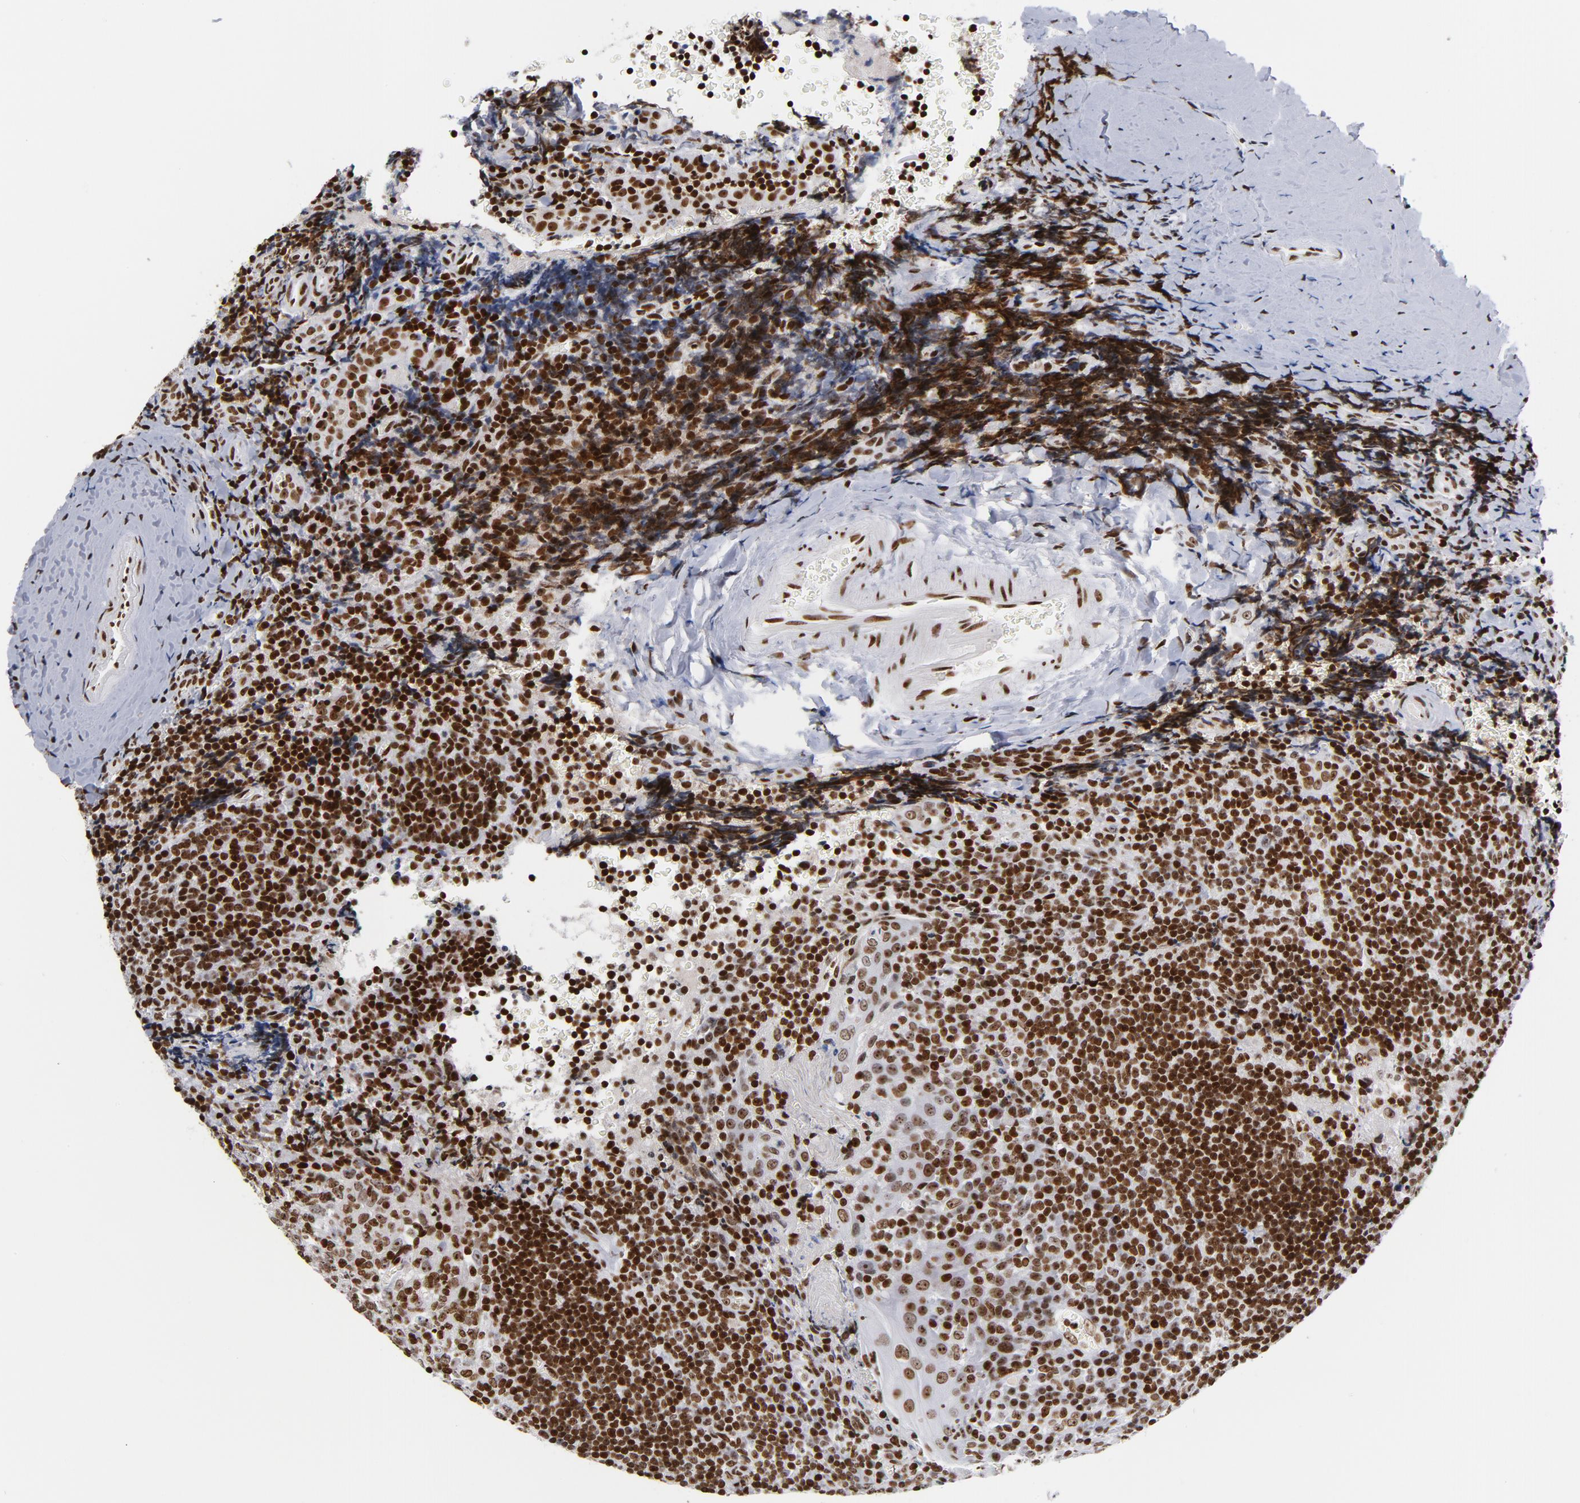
{"staining": {"intensity": "moderate", "quantity": ">75%", "location": "nuclear"}, "tissue": "tonsil", "cell_type": "Germinal center cells", "image_type": "normal", "snomed": [{"axis": "morphology", "description": "Normal tissue, NOS"}, {"axis": "topography", "description": "Tonsil"}], "caption": "Human tonsil stained for a protein (brown) reveals moderate nuclear positive staining in about >75% of germinal center cells.", "gene": "TOP2B", "patient": {"sex": "male", "age": 20}}